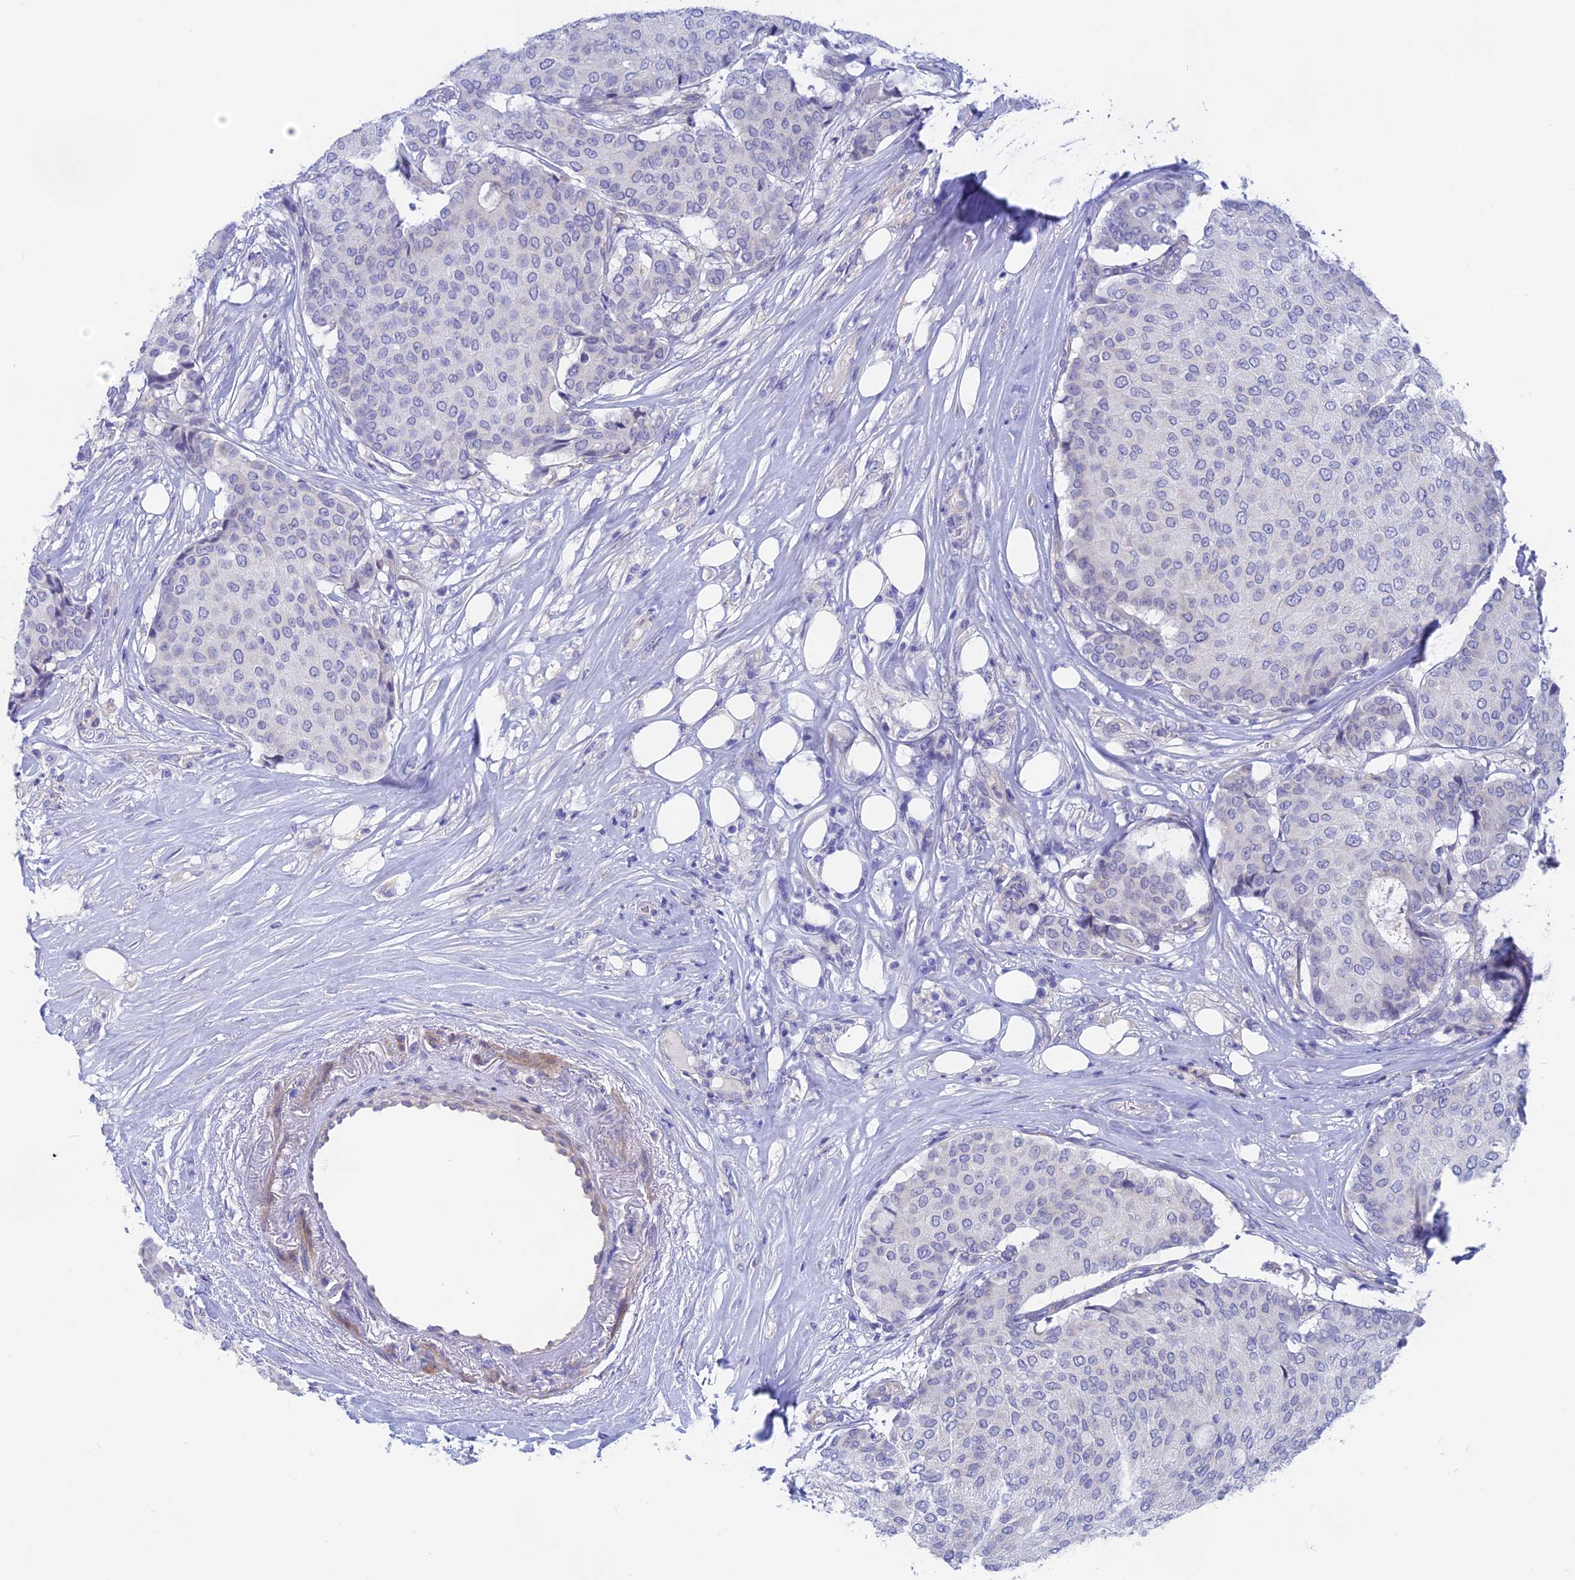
{"staining": {"intensity": "negative", "quantity": "none", "location": "none"}, "tissue": "breast cancer", "cell_type": "Tumor cells", "image_type": "cancer", "snomed": [{"axis": "morphology", "description": "Duct carcinoma"}, {"axis": "topography", "description": "Breast"}], "caption": "Tumor cells are negative for protein expression in human infiltrating ductal carcinoma (breast).", "gene": "GLB1L", "patient": {"sex": "female", "age": 75}}